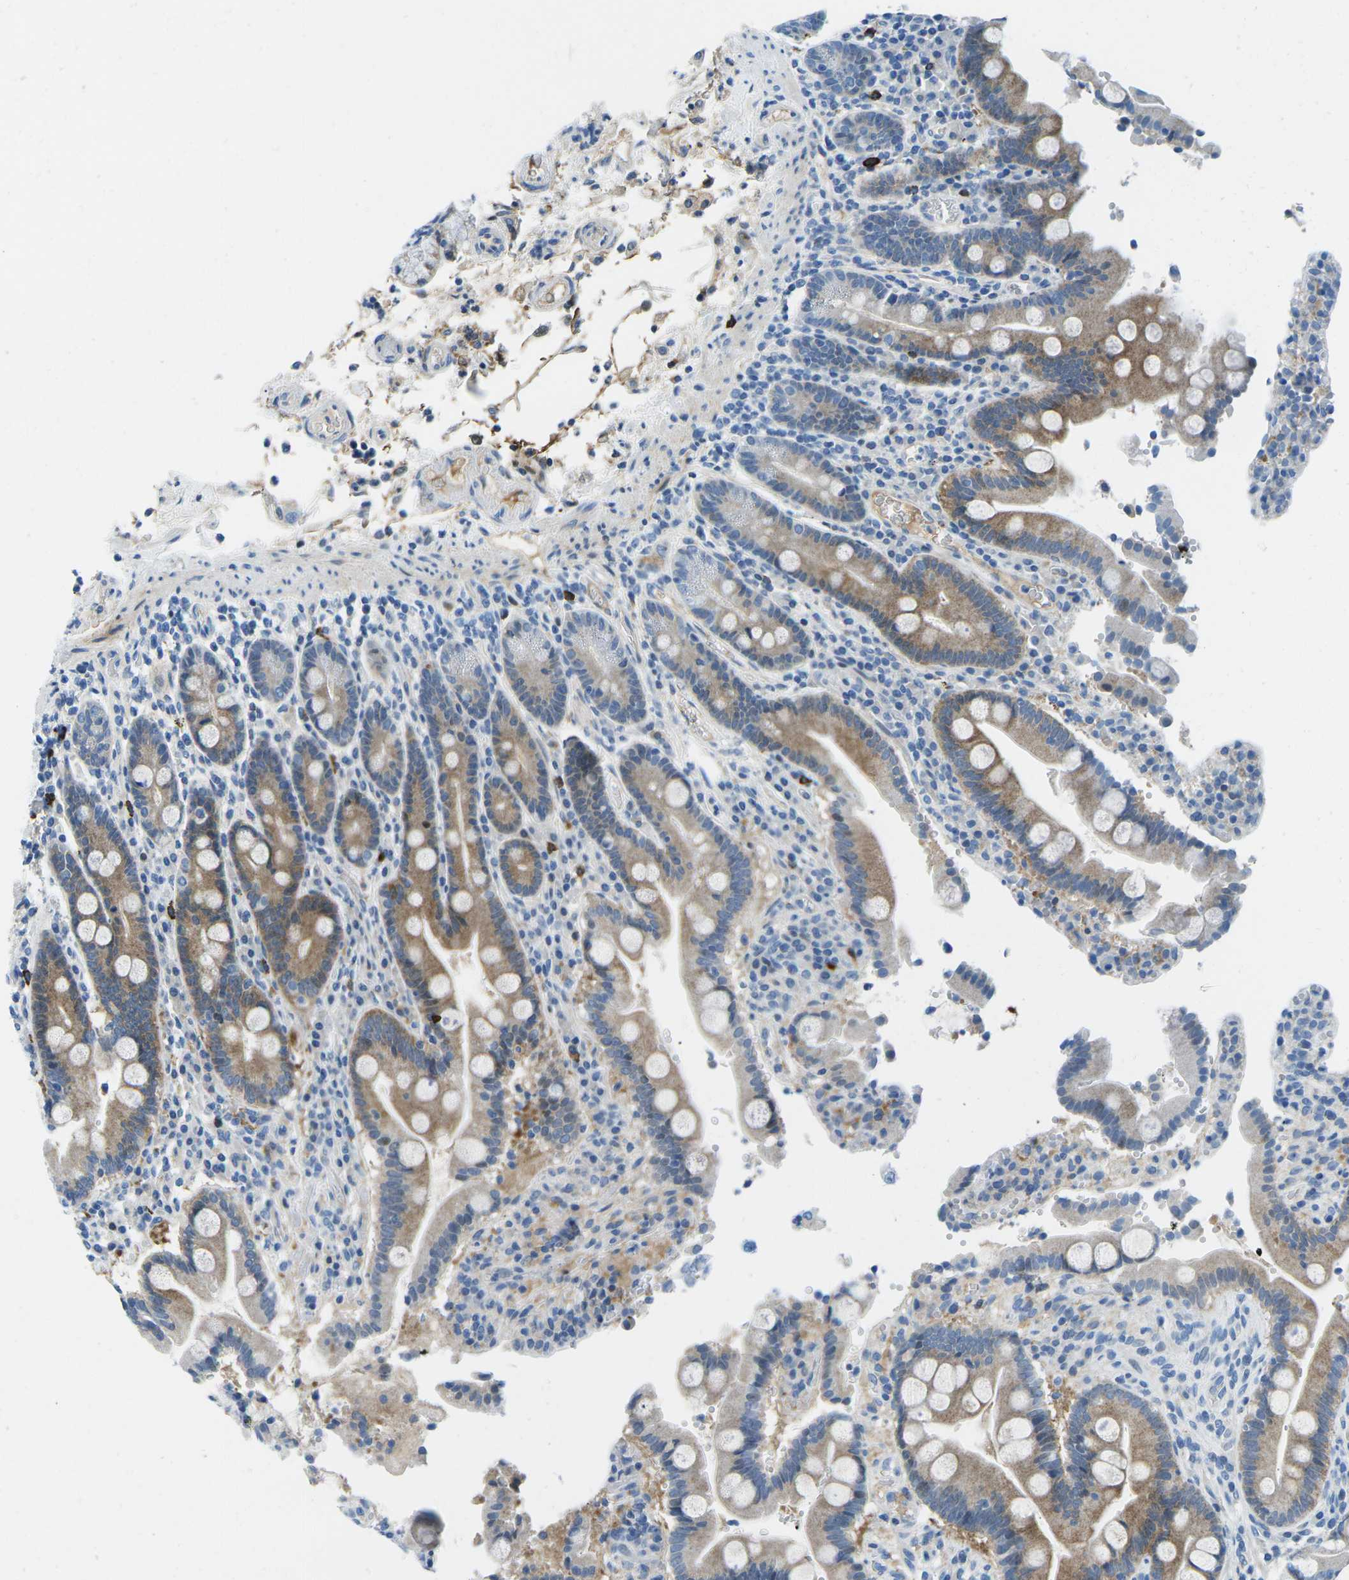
{"staining": {"intensity": "moderate", "quantity": "25%-75%", "location": "cytoplasmic/membranous"}, "tissue": "duodenum", "cell_type": "Glandular cells", "image_type": "normal", "snomed": [{"axis": "morphology", "description": "Normal tissue, NOS"}, {"axis": "topography", "description": "Small intestine, NOS"}], "caption": "This micrograph exhibits normal duodenum stained with immunohistochemistry to label a protein in brown. The cytoplasmic/membranous of glandular cells show moderate positivity for the protein. Nuclei are counter-stained blue.", "gene": "CFB", "patient": {"sex": "female", "age": 71}}